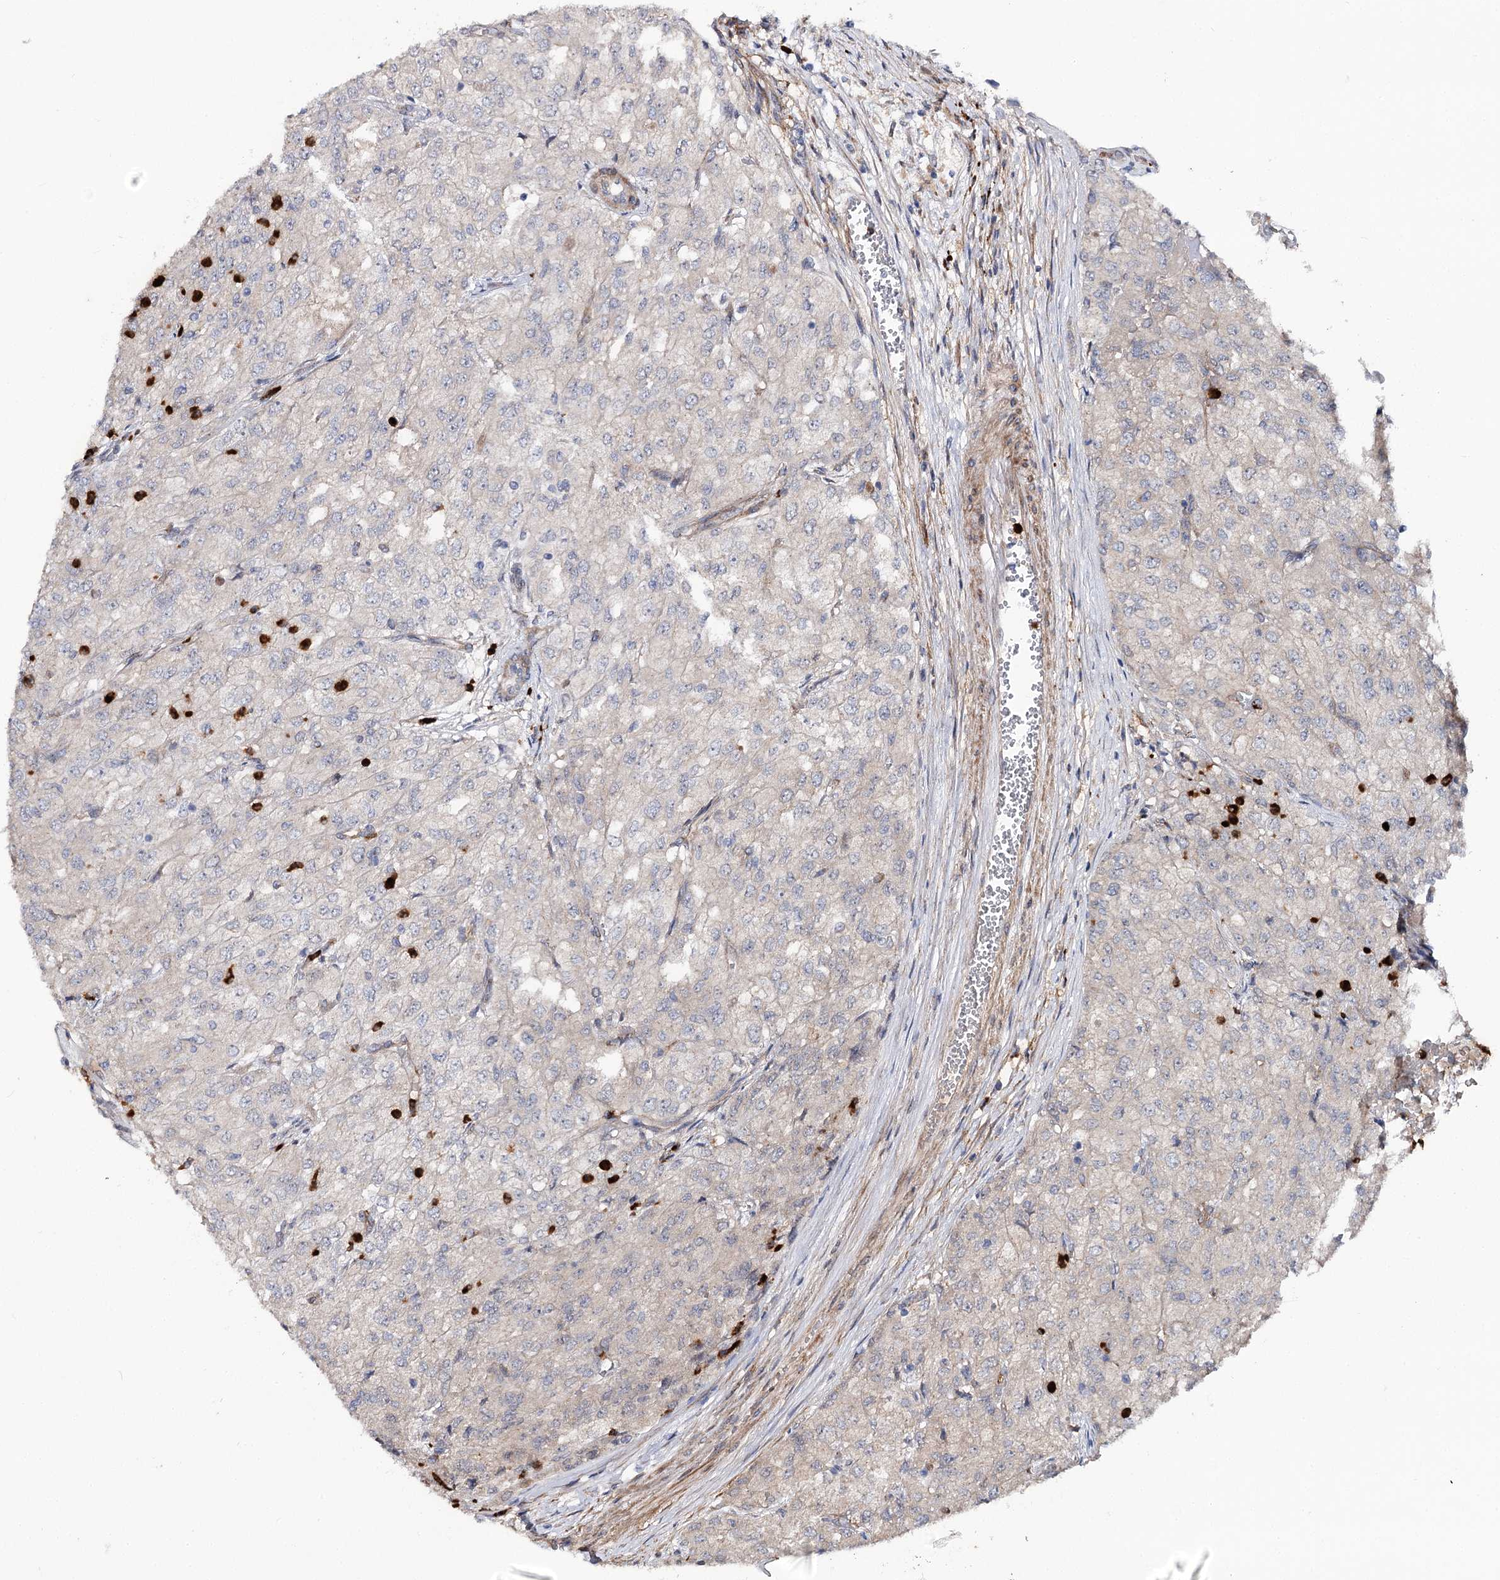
{"staining": {"intensity": "negative", "quantity": "none", "location": "none"}, "tissue": "renal cancer", "cell_type": "Tumor cells", "image_type": "cancer", "snomed": [{"axis": "morphology", "description": "Adenocarcinoma, NOS"}, {"axis": "topography", "description": "Kidney"}], "caption": "Immunohistochemical staining of human renal cancer (adenocarcinoma) demonstrates no significant staining in tumor cells.", "gene": "MINDY3", "patient": {"sex": "female", "age": 54}}